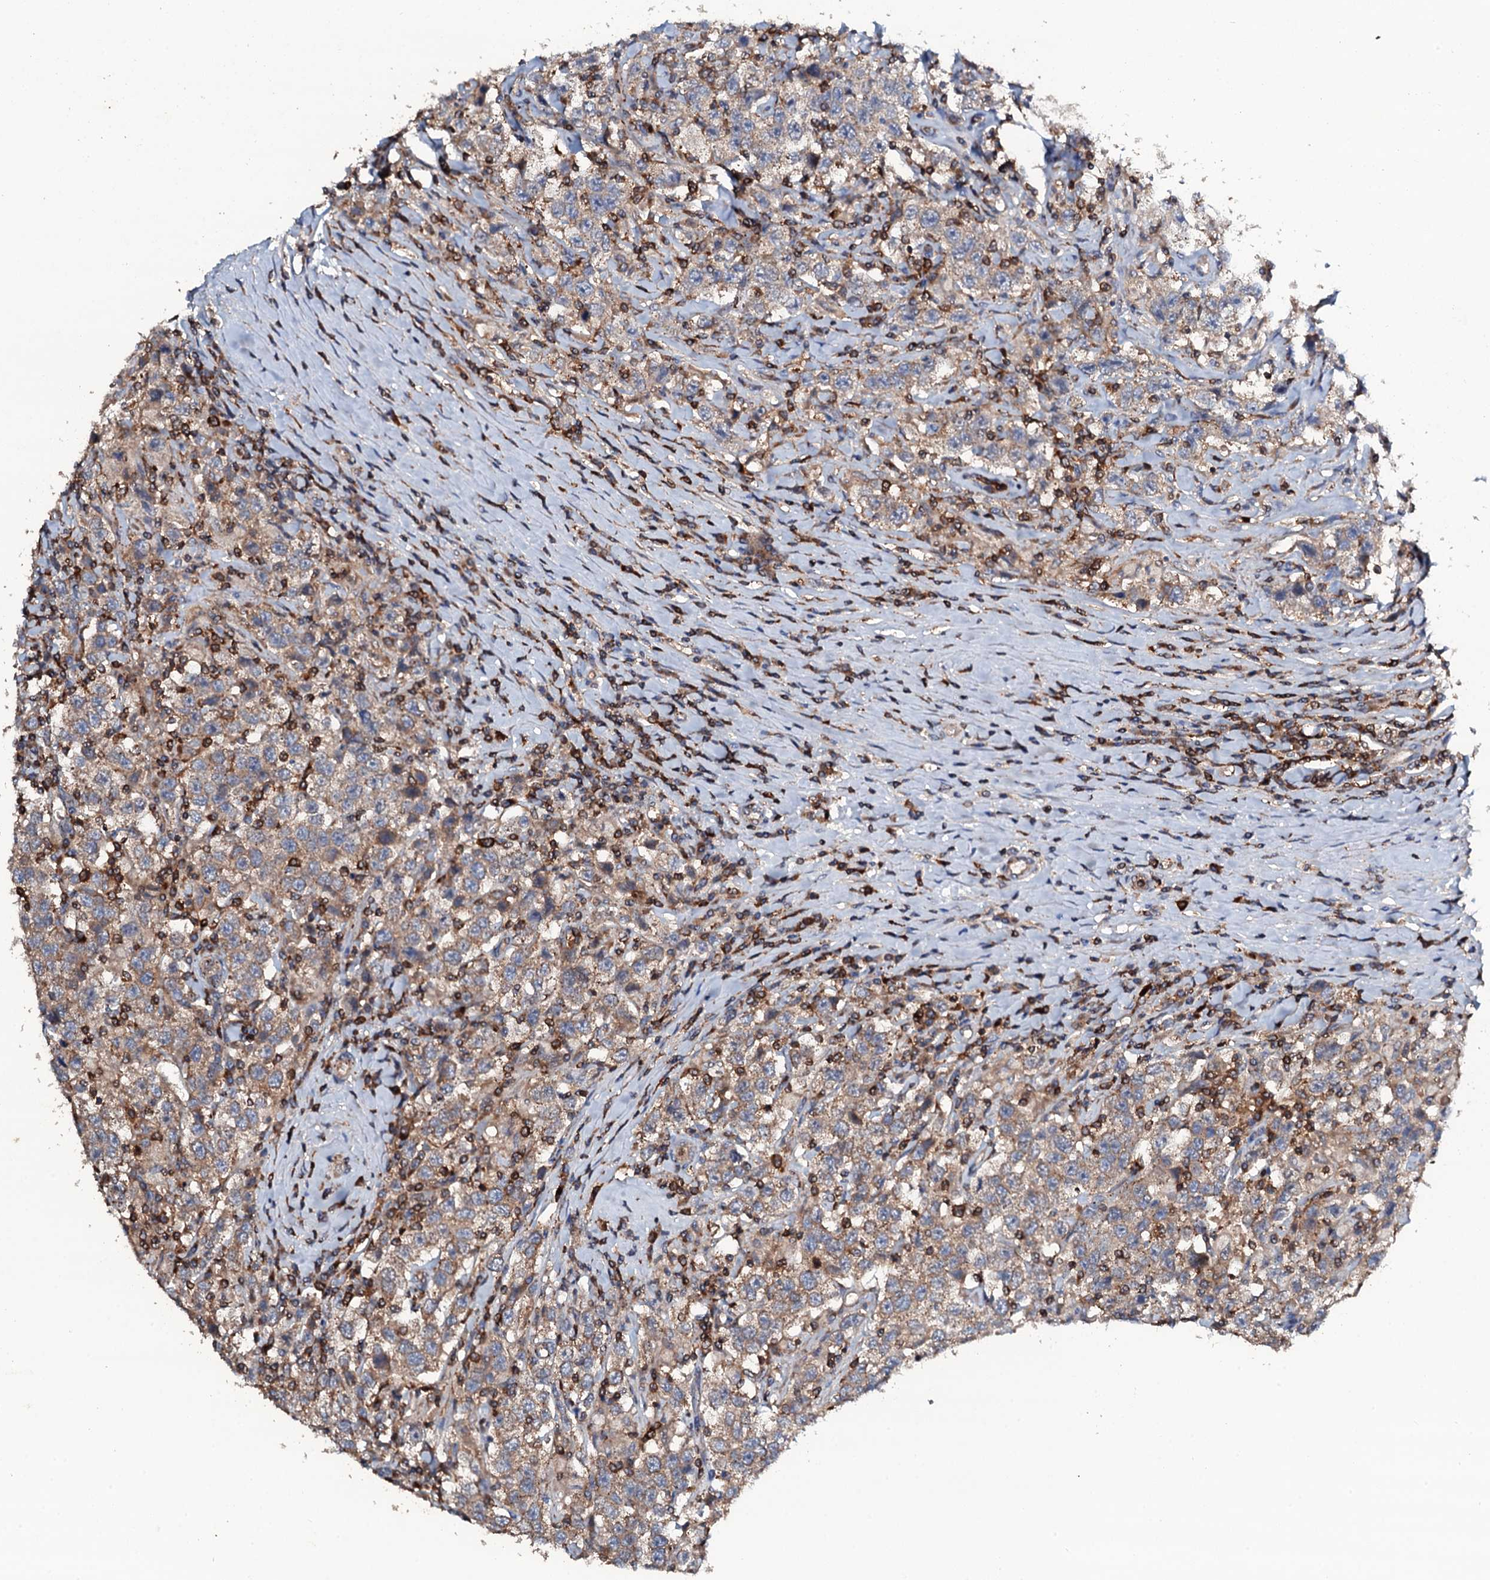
{"staining": {"intensity": "moderate", "quantity": ">75%", "location": "cytoplasmic/membranous"}, "tissue": "testis cancer", "cell_type": "Tumor cells", "image_type": "cancer", "snomed": [{"axis": "morphology", "description": "Seminoma, NOS"}, {"axis": "topography", "description": "Testis"}], "caption": "Tumor cells show medium levels of moderate cytoplasmic/membranous staining in about >75% of cells in human seminoma (testis).", "gene": "GRK2", "patient": {"sex": "male", "age": 41}}